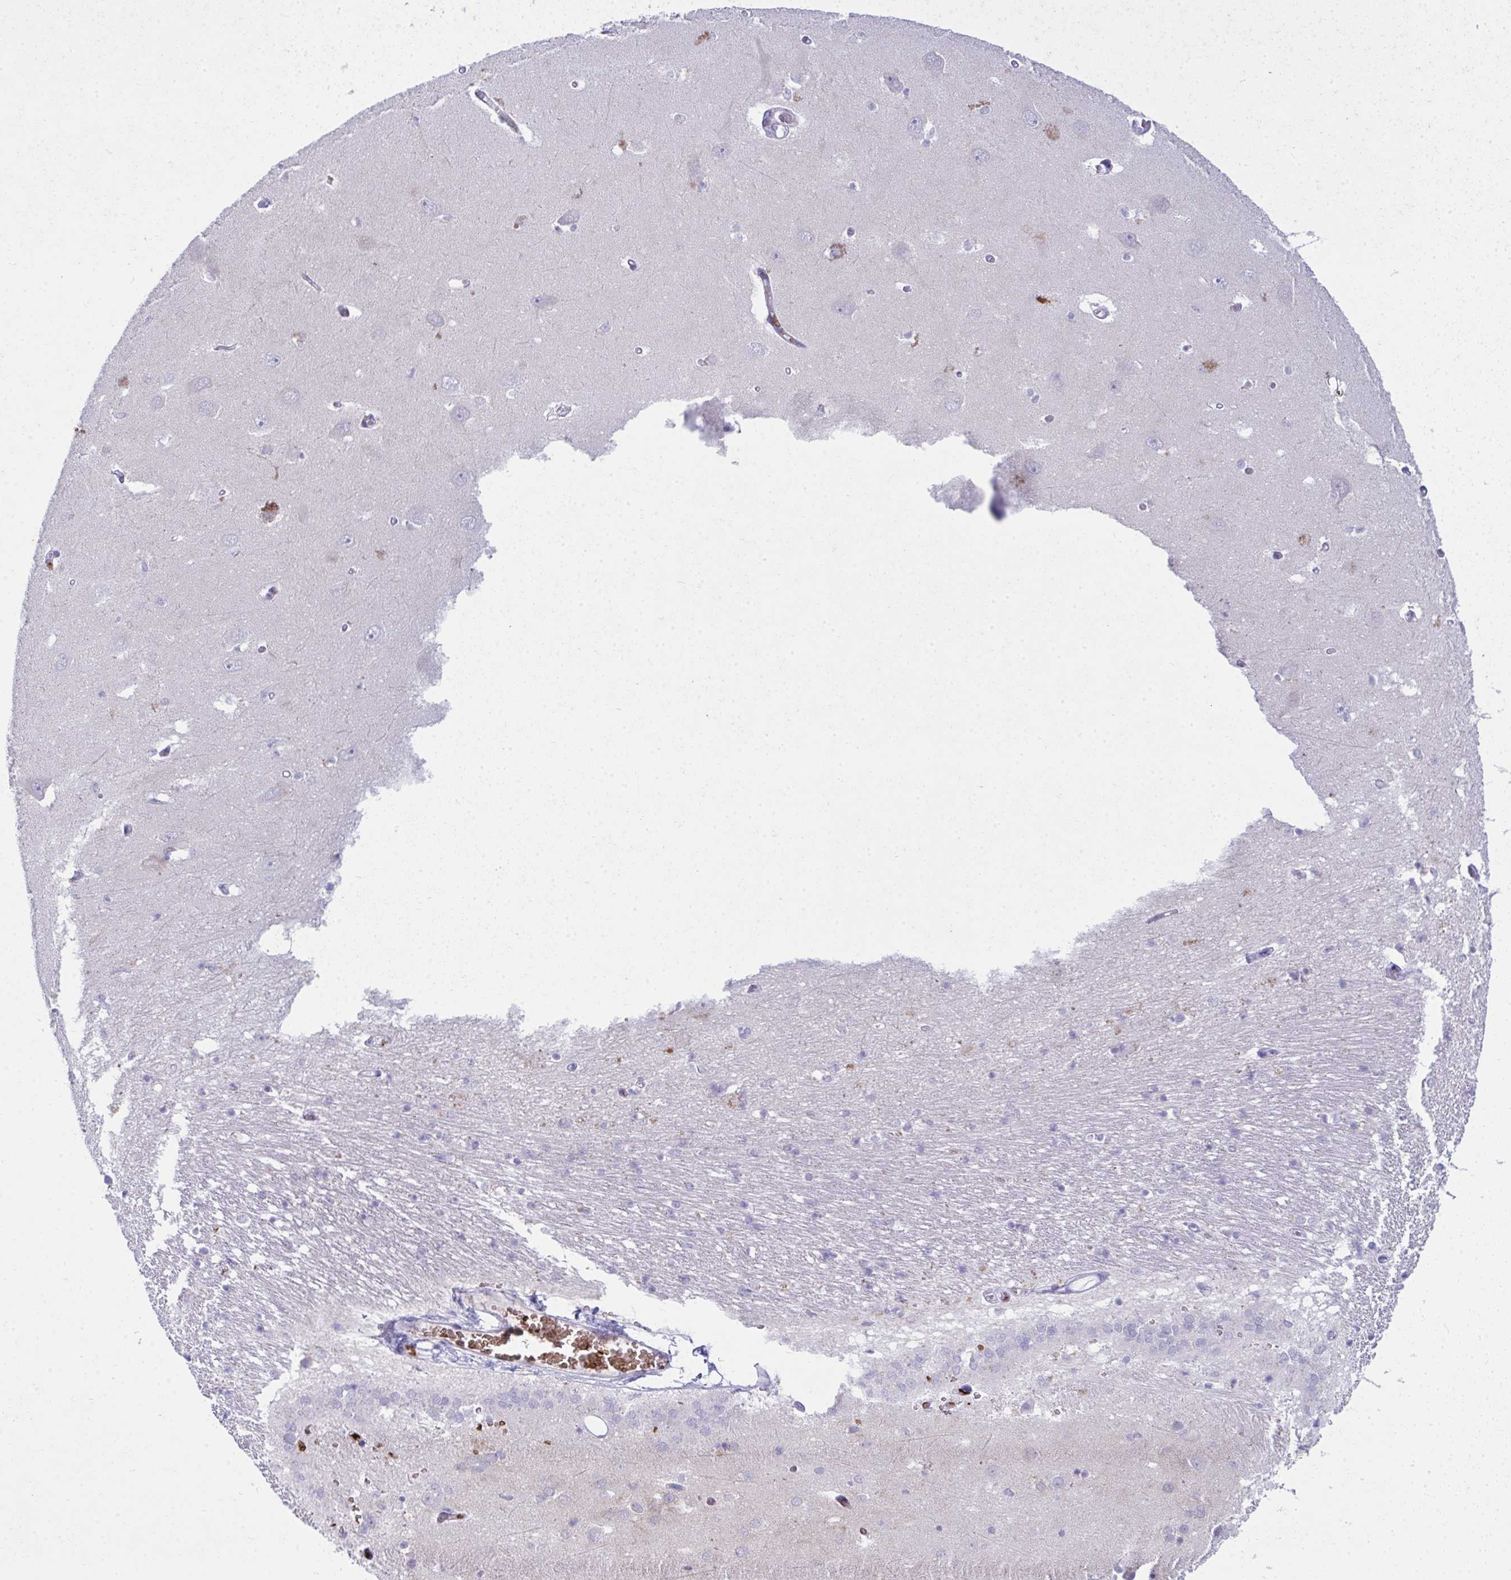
{"staining": {"intensity": "negative", "quantity": "none", "location": "none"}, "tissue": "caudate", "cell_type": "Glial cells", "image_type": "normal", "snomed": [{"axis": "morphology", "description": "Normal tissue, NOS"}, {"axis": "topography", "description": "Lateral ventricle wall"}, {"axis": "topography", "description": "Hippocampus"}], "caption": "Immunohistochemical staining of normal caudate demonstrates no significant expression in glial cells. (DAB immunohistochemistry (IHC), high magnification).", "gene": "SPTB", "patient": {"sex": "female", "age": 63}}